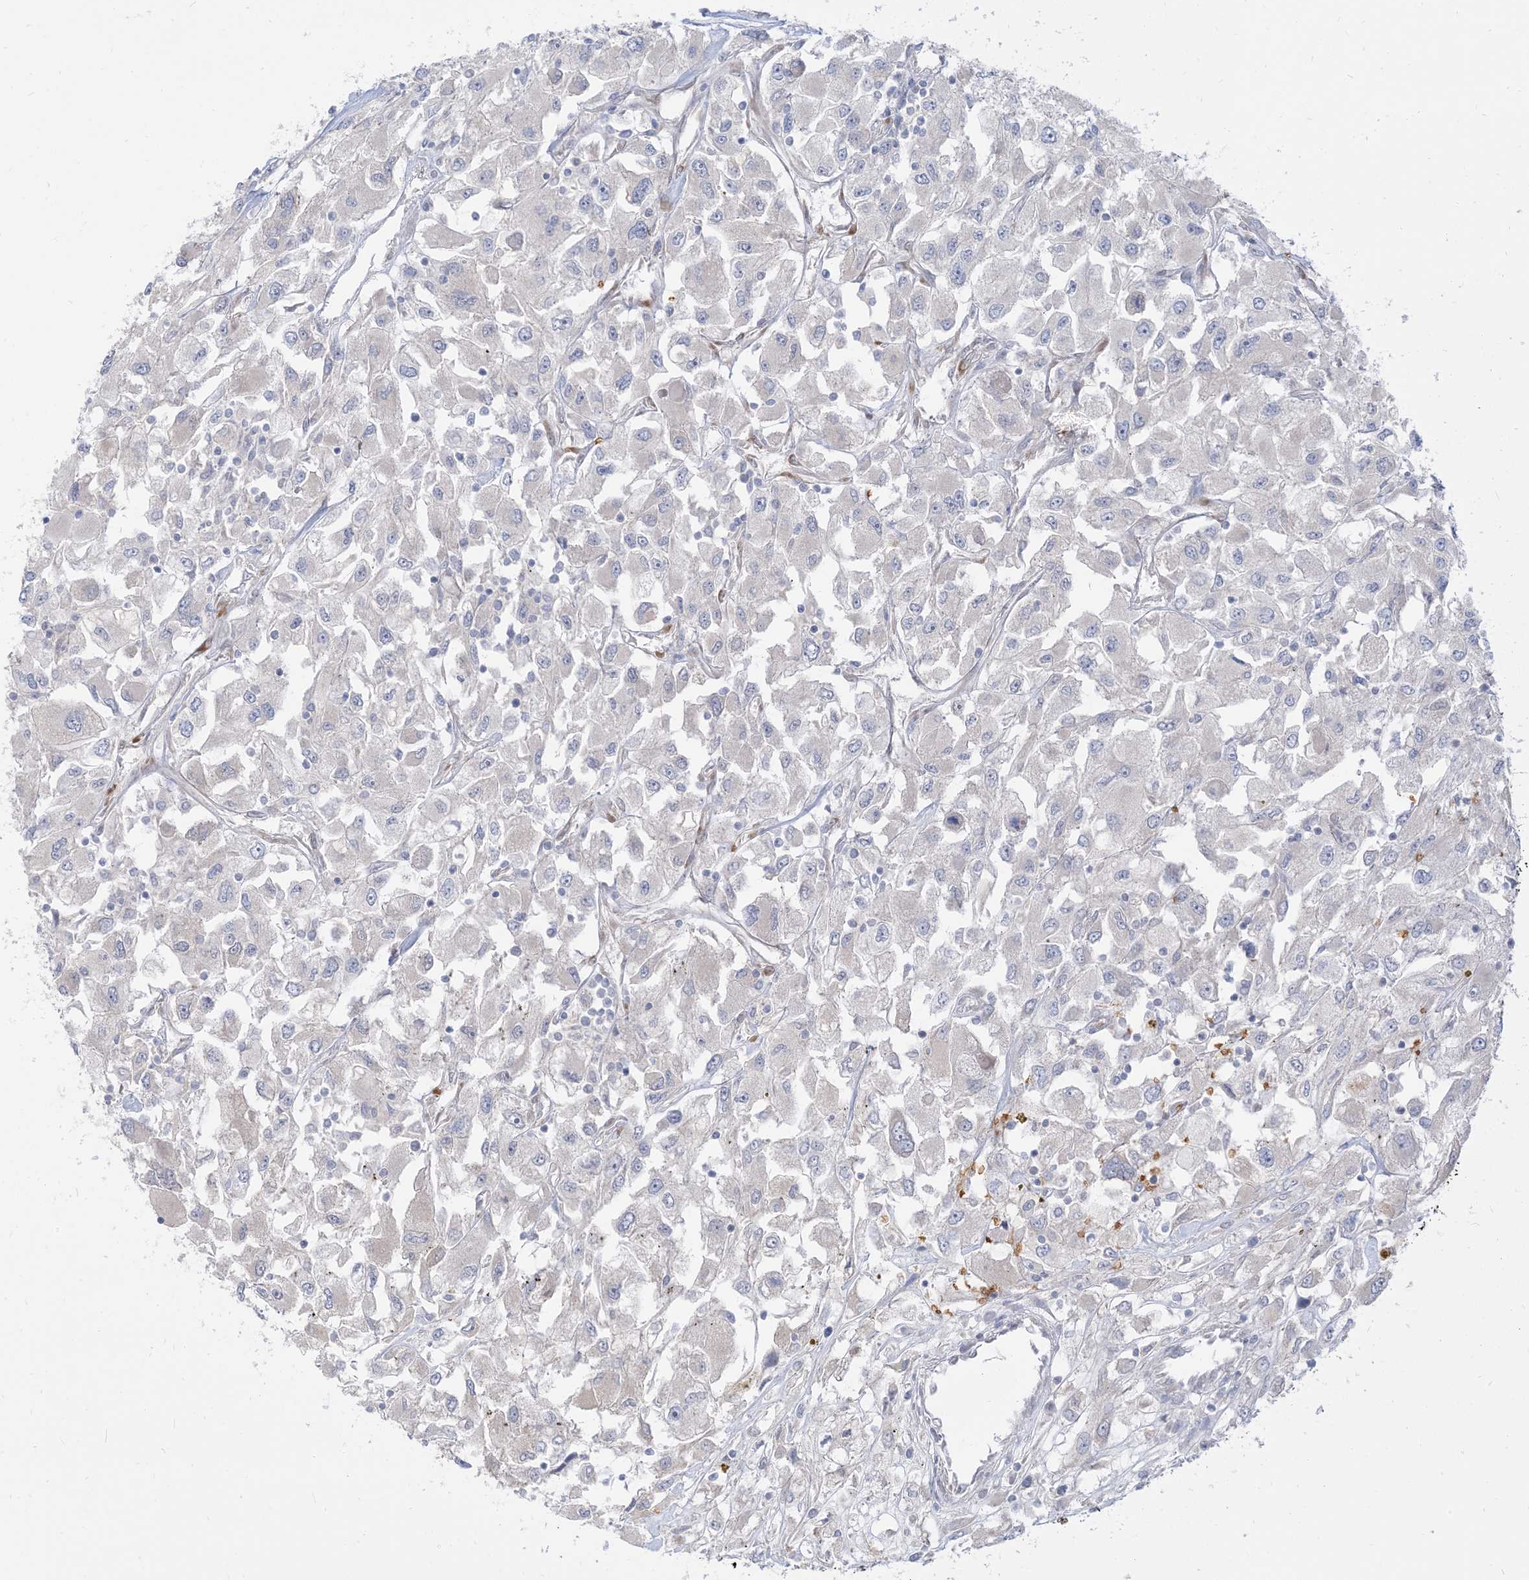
{"staining": {"intensity": "negative", "quantity": "none", "location": "none"}, "tissue": "renal cancer", "cell_type": "Tumor cells", "image_type": "cancer", "snomed": [{"axis": "morphology", "description": "Adenocarcinoma, NOS"}, {"axis": "topography", "description": "Kidney"}], "caption": "A histopathology image of renal cancer stained for a protein reveals no brown staining in tumor cells.", "gene": "RIN1", "patient": {"sex": "female", "age": 52}}